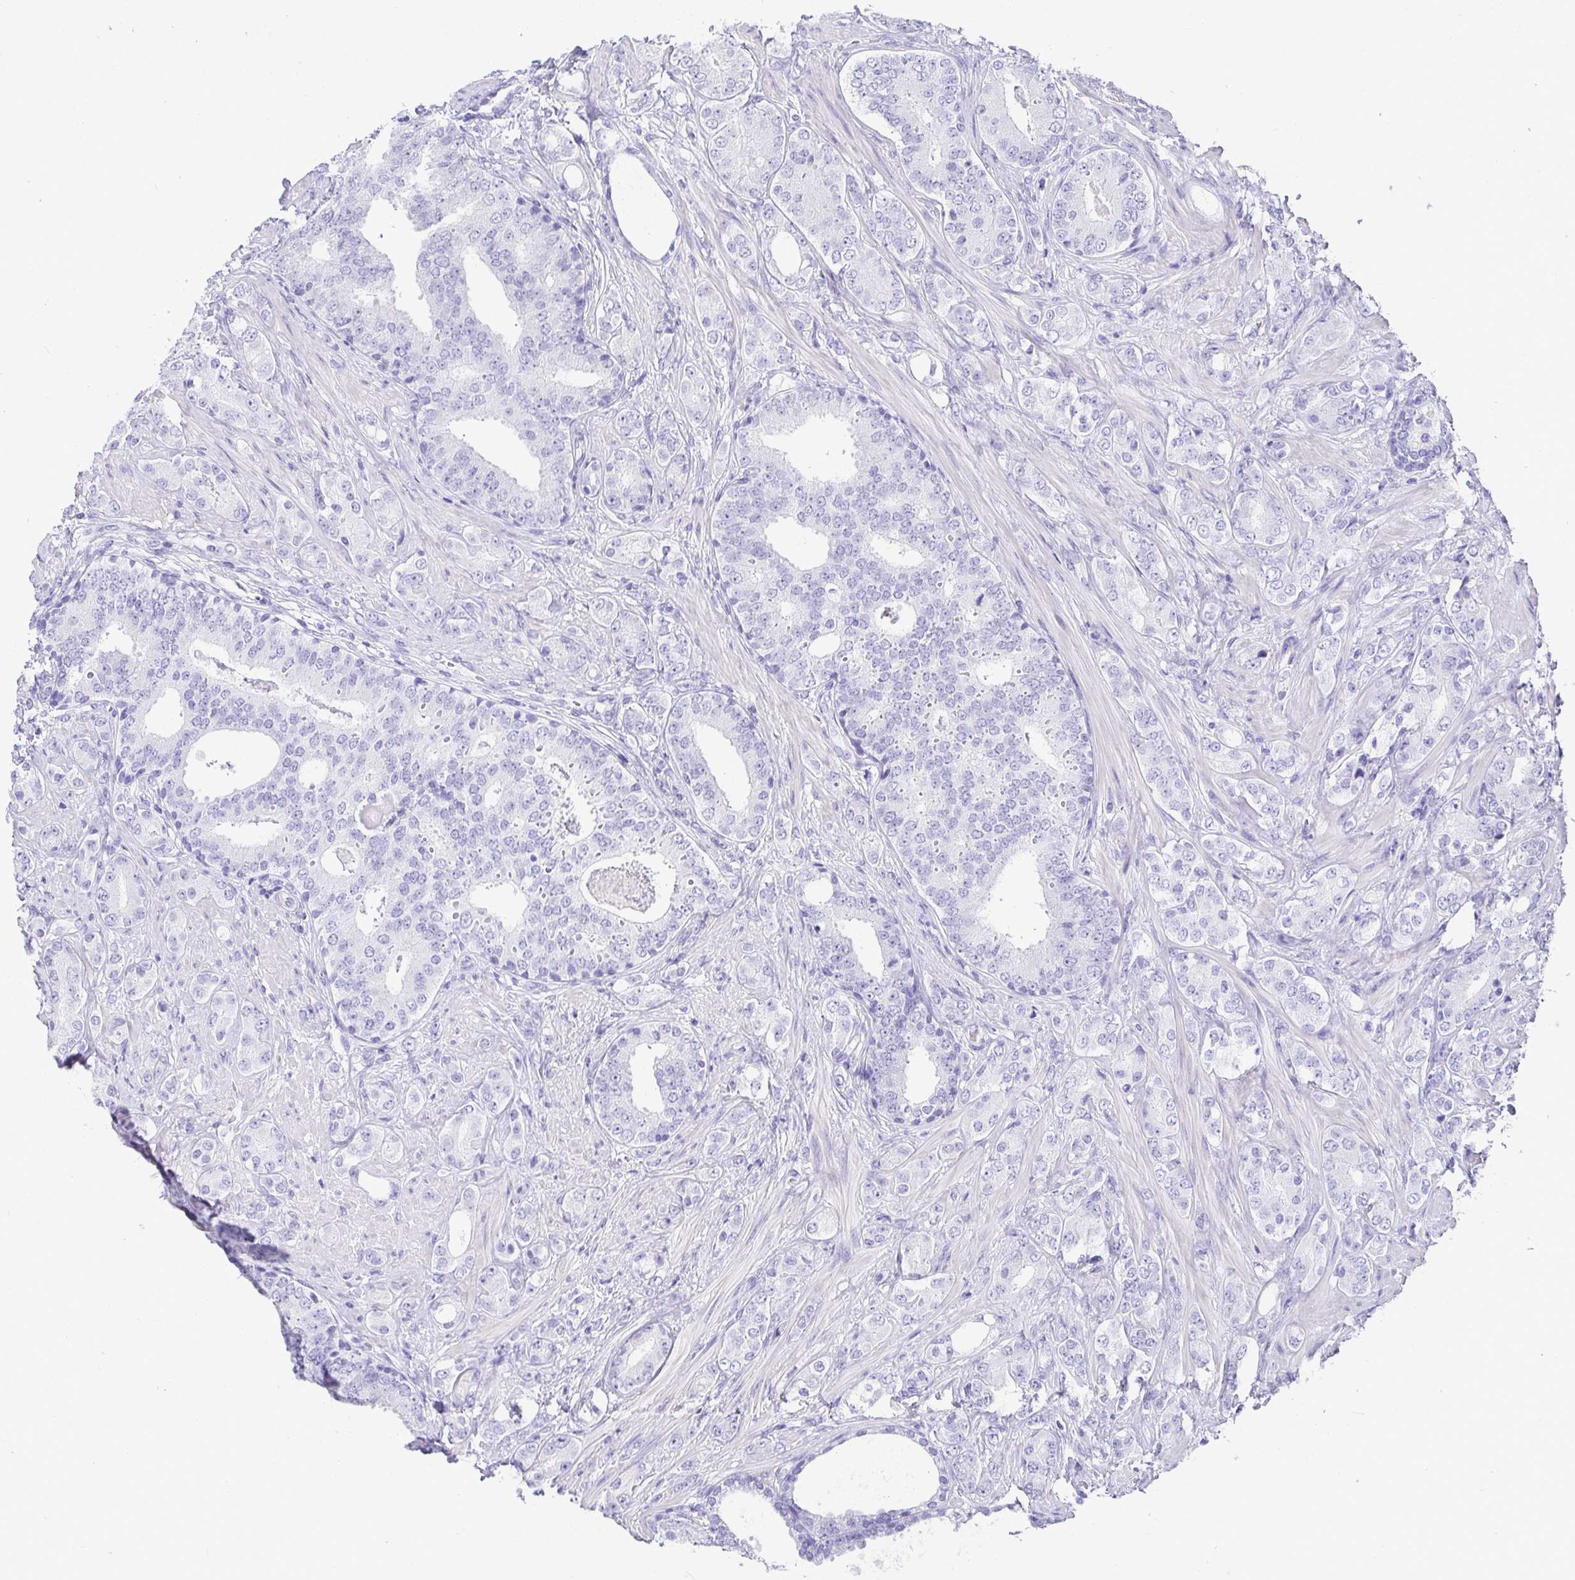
{"staining": {"intensity": "negative", "quantity": "none", "location": "none"}, "tissue": "prostate cancer", "cell_type": "Tumor cells", "image_type": "cancer", "snomed": [{"axis": "morphology", "description": "Adenocarcinoma, High grade"}, {"axis": "topography", "description": "Prostate"}], "caption": "High power microscopy histopathology image of an IHC histopathology image of prostate cancer, revealing no significant staining in tumor cells.", "gene": "TMEM241", "patient": {"sex": "male", "age": 62}}